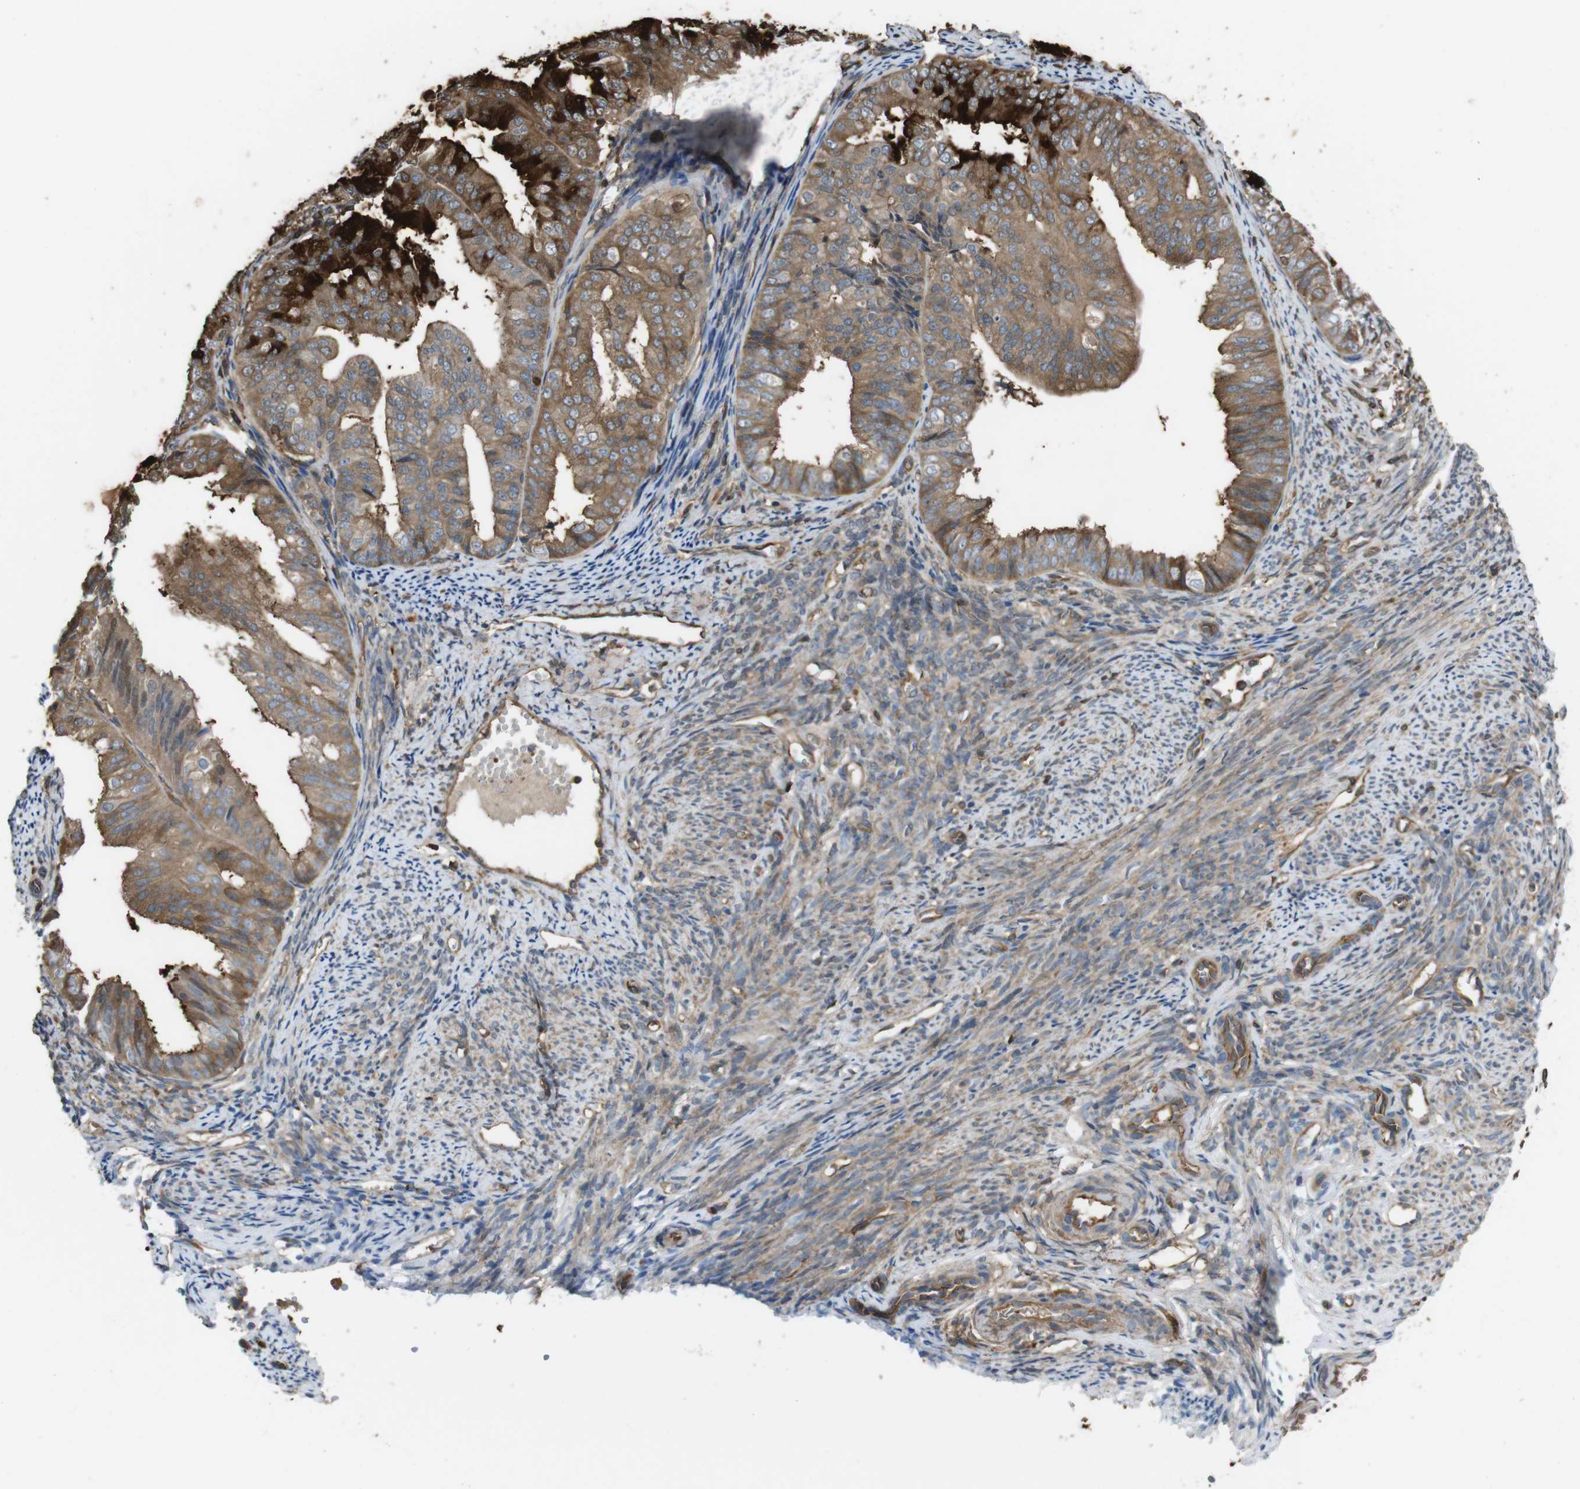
{"staining": {"intensity": "strong", "quantity": ">75%", "location": "cytoplasmic/membranous"}, "tissue": "endometrial cancer", "cell_type": "Tumor cells", "image_type": "cancer", "snomed": [{"axis": "morphology", "description": "Adenocarcinoma, NOS"}, {"axis": "topography", "description": "Endometrium"}], "caption": "This histopathology image shows immunohistochemistry (IHC) staining of endometrial cancer (adenocarcinoma), with high strong cytoplasmic/membranous expression in about >75% of tumor cells.", "gene": "ARHGDIA", "patient": {"sex": "female", "age": 63}}